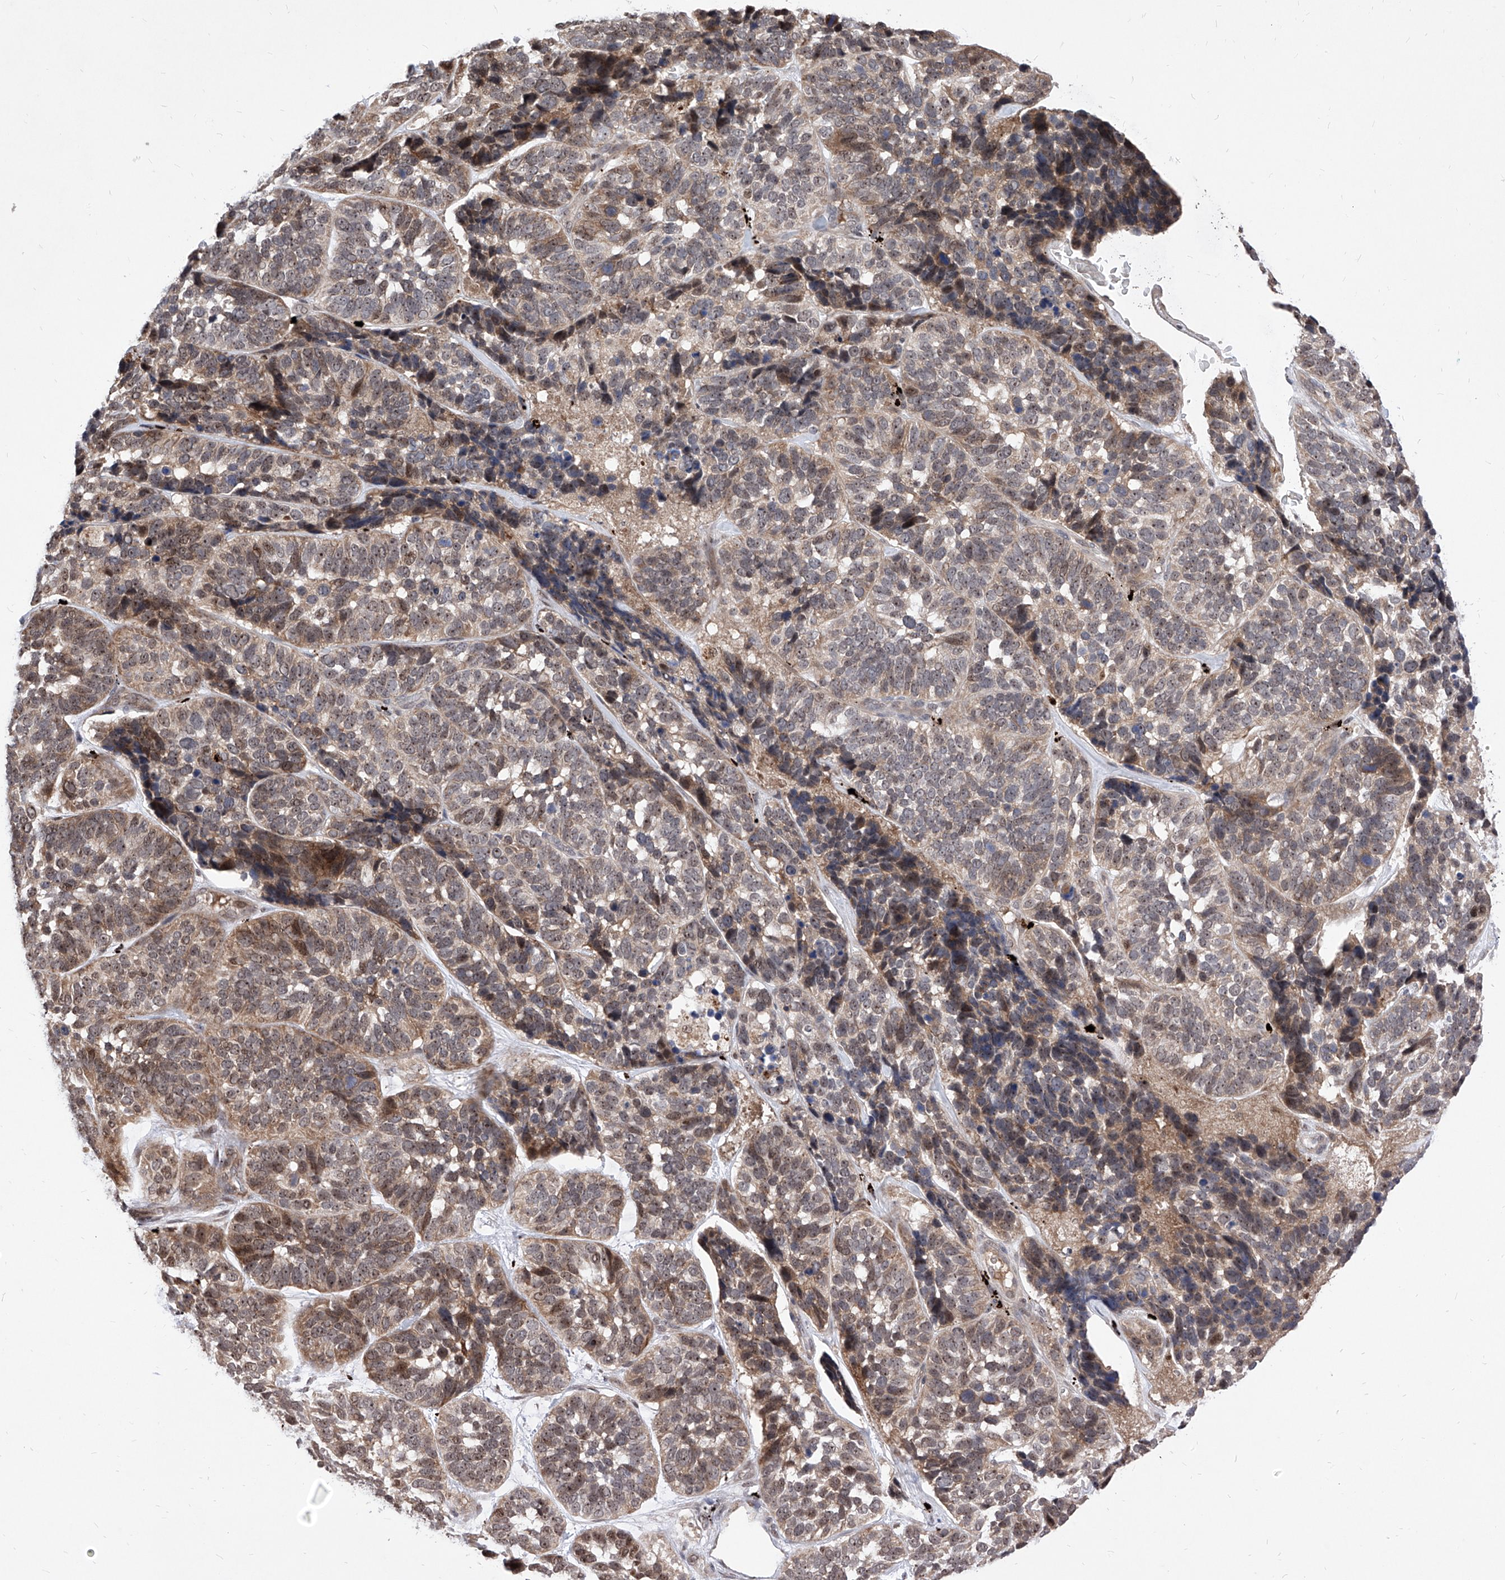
{"staining": {"intensity": "moderate", "quantity": "25%-75%", "location": "cytoplasmic/membranous,nuclear"}, "tissue": "skin cancer", "cell_type": "Tumor cells", "image_type": "cancer", "snomed": [{"axis": "morphology", "description": "Basal cell carcinoma"}, {"axis": "topography", "description": "Skin"}], "caption": "Protein staining of skin basal cell carcinoma tissue displays moderate cytoplasmic/membranous and nuclear expression in approximately 25%-75% of tumor cells.", "gene": "LGR4", "patient": {"sex": "male", "age": 62}}